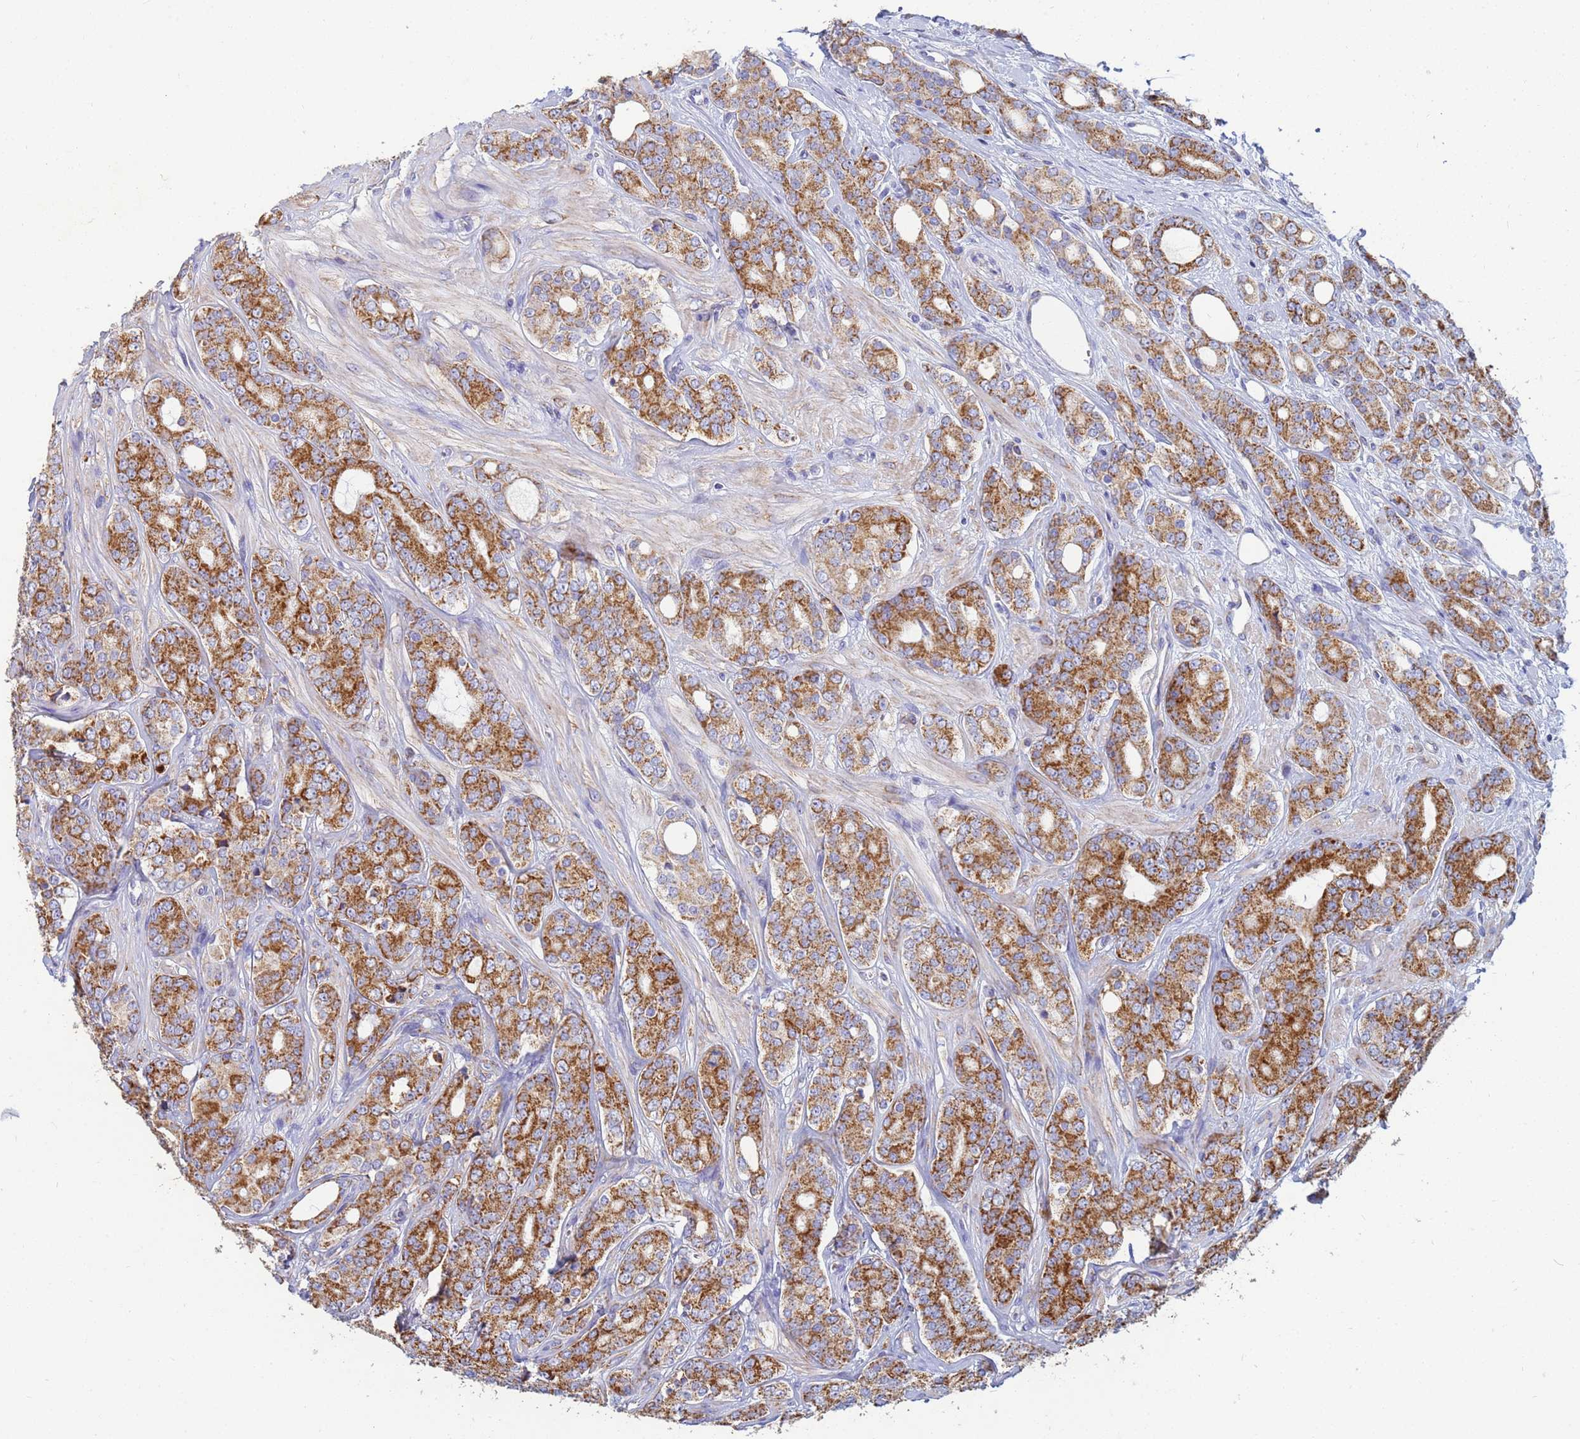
{"staining": {"intensity": "strong", "quantity": ">75%", "location": "cytoplasmic/membranous"}, "tissue": "prostate cancer", "cell_type": "Tumor cells", "image_type": "cancer", "snomed": [{"axis": "morphology", "description": "Adenocarcinoma, High grade"}, {"axis": "topography", "description": "Prostate"}], "caption": "The immunohistochemical stain highlights strong cytoplasmic/membranous staining in tumor cells of prostate cancer tissue.", "gene": "UQCRH", "patient": {"sex": "male", "age": 62}}